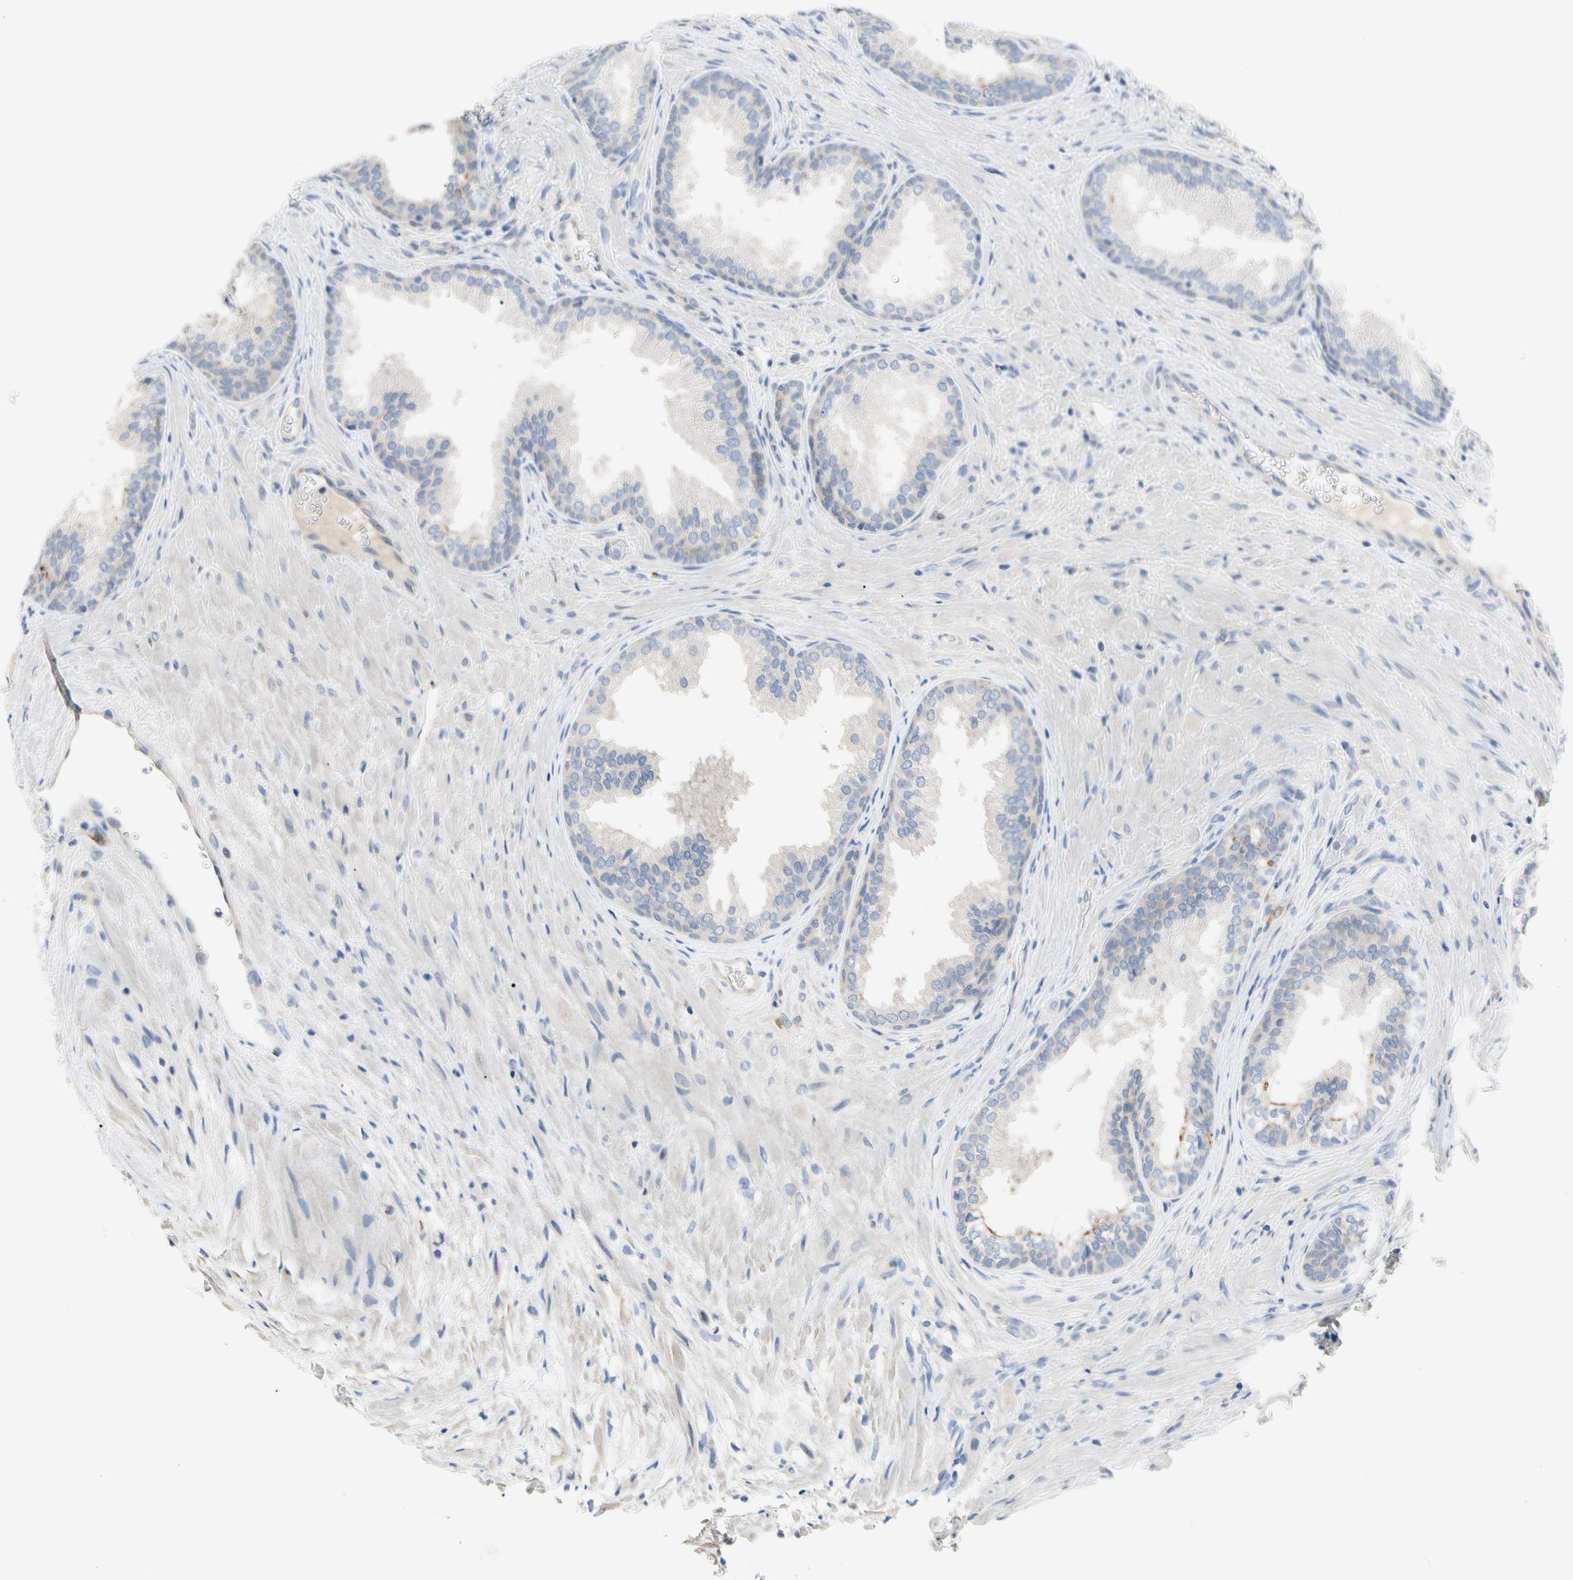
{"staining": {"intensity": "negative", "quantity": "none", "location": "none"}, "tissue": "prostate", "cell_type": "Glandular cells", "image_type": "normal", "snomed": [{"axis": "morphology", "description": "Normal tissue, NOS"}, {"axis": "topography", "description": "Prostate"}], "caption": "IHC micrograph of benign human prostate stained for a protein (brown), which displays no positivity in glandular cells.", "gene": "GAS6", "patient": {"sex": "male", "age": 76}}